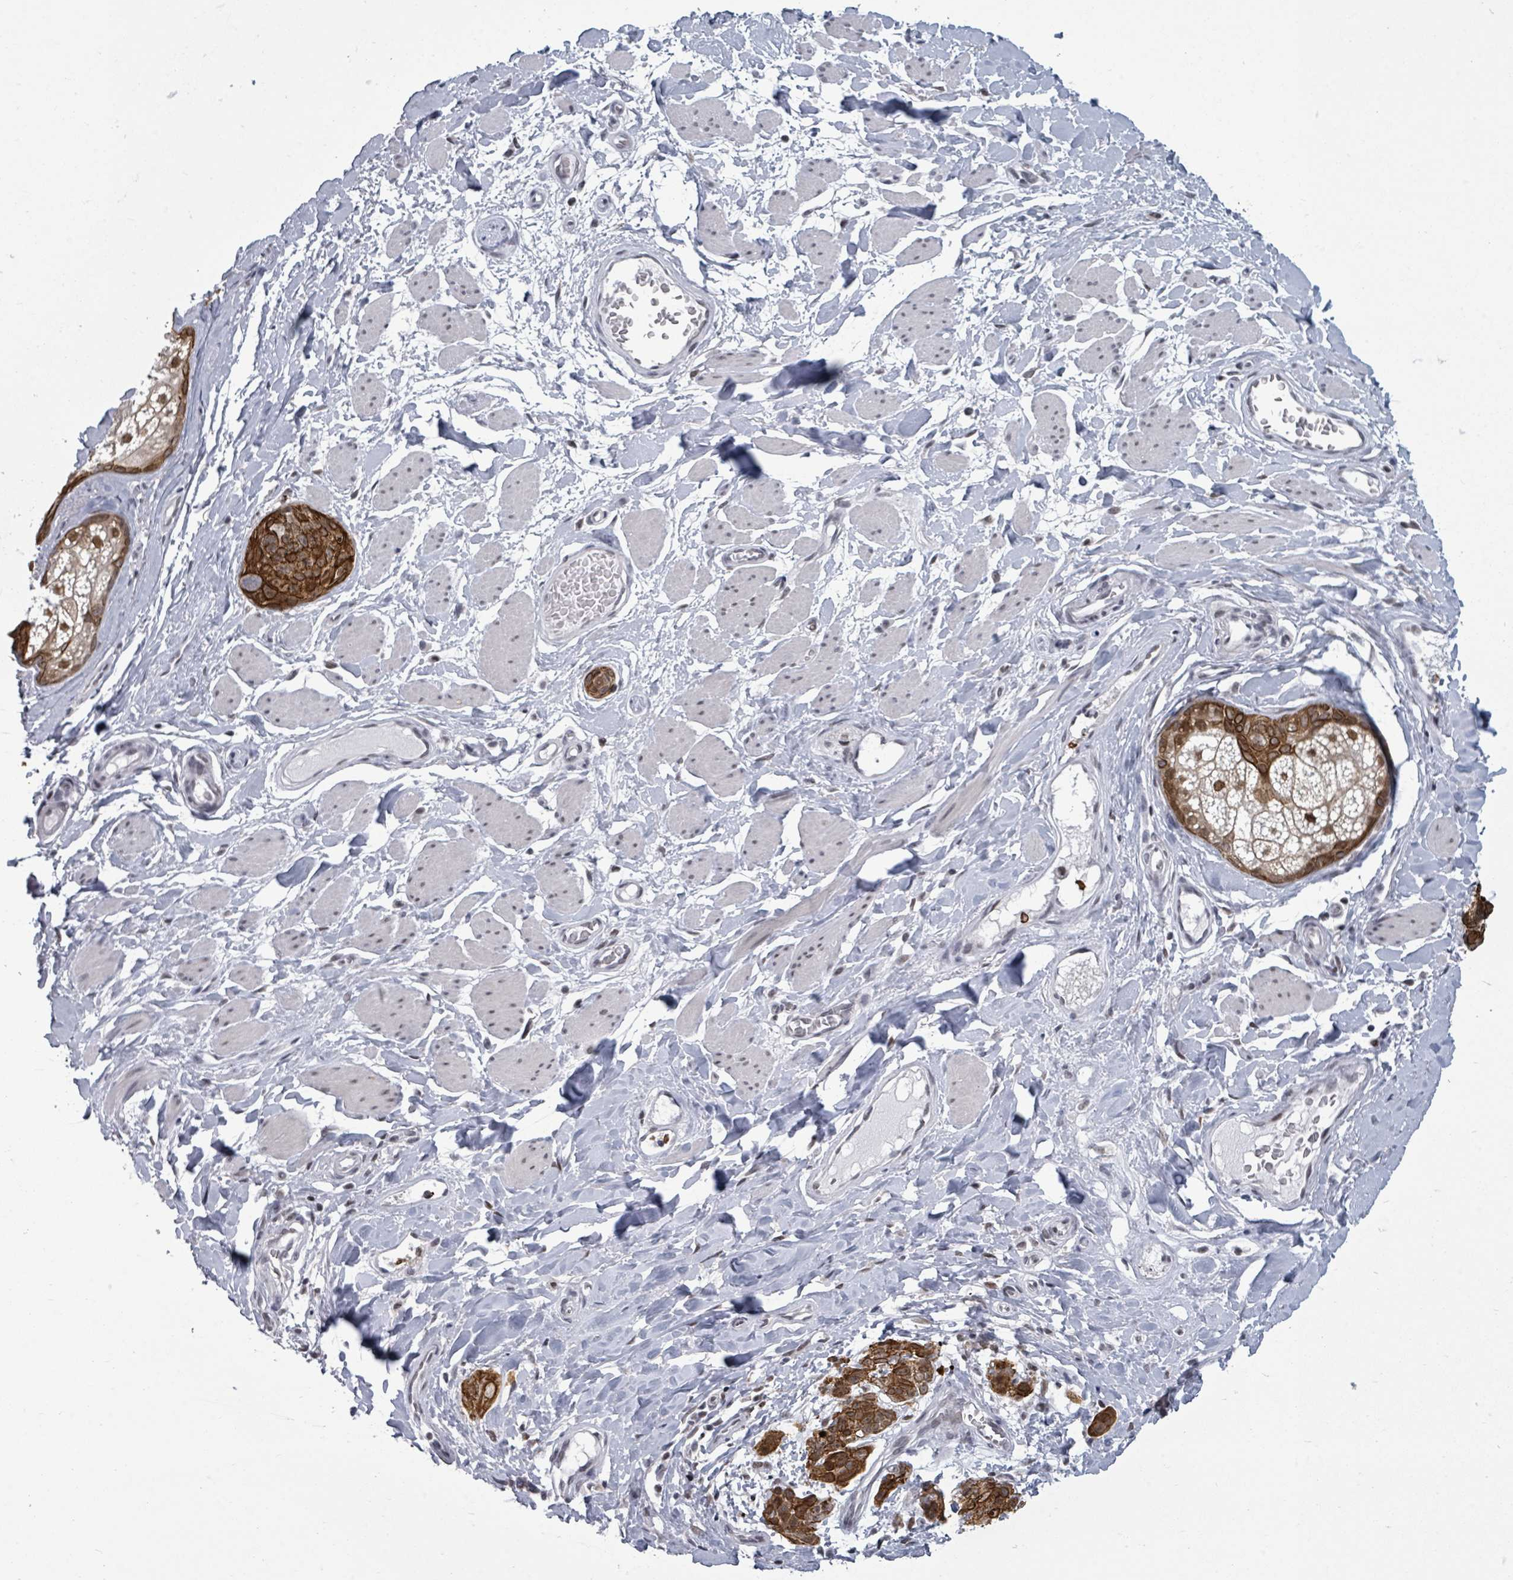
{"staining": {"intensity": "strong", "quantity": ">75%", "location": "cytoplasmic/membranous"}, "tissue": "skin cancer", "cell_type": "Tumor cells", "image_type": "cancer", "snomed": [{"axis": "morphology", "description": "Squamous cell carcinoma, NOS"}, {"axis": "topography", "description": "Skin"}, {"axis": "topography", "description": "Vulva"}], "caption": "Tumor cells exhibit high levels of strong cytoplasmic/membranous expression in about >75% of cells in skin cancer (squamous cell carcinoma).", "gene": "ERCC5", "patient": {"sex": "female", "age": 85}}